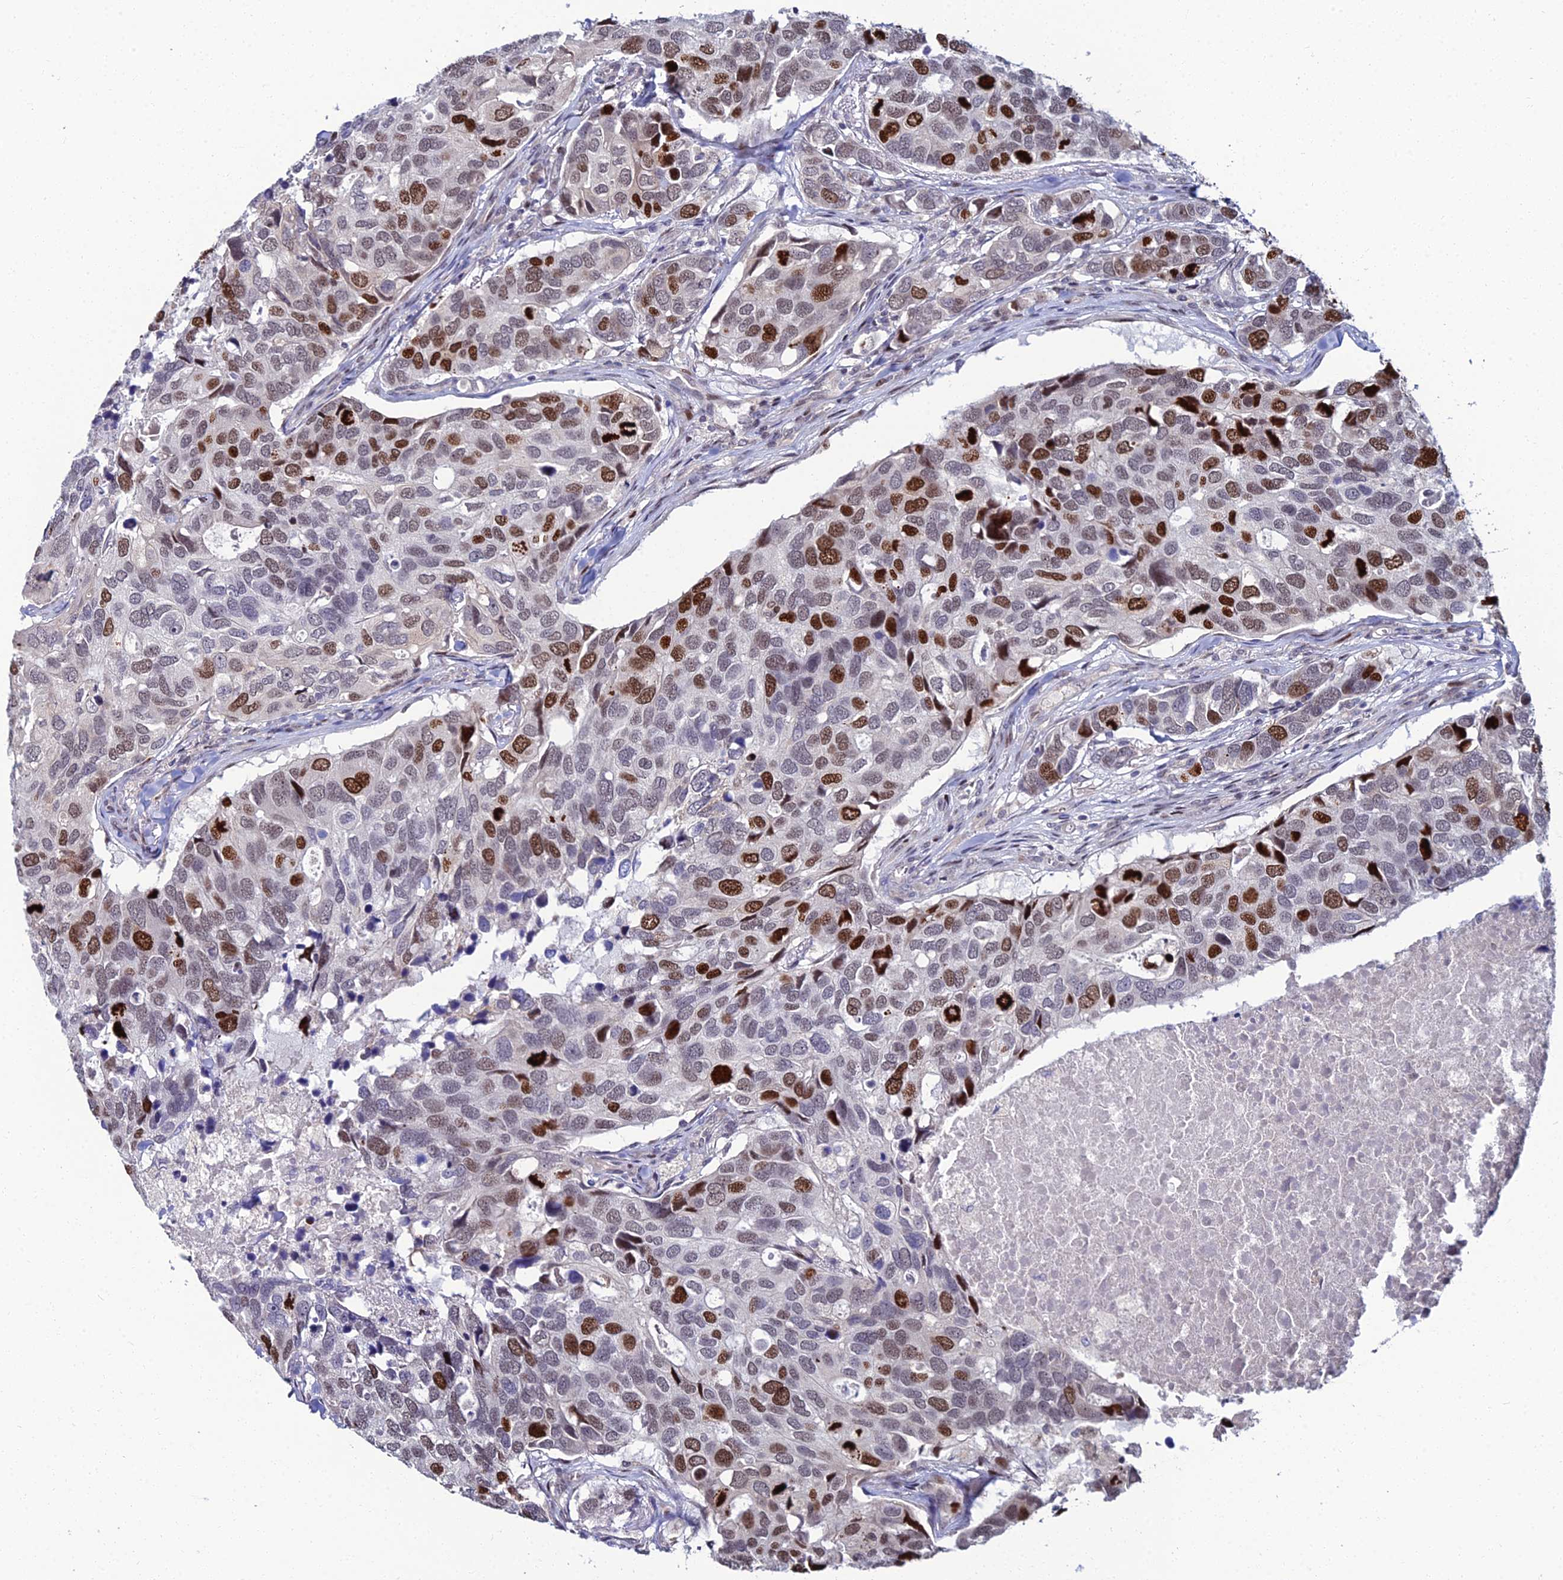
{"staining": {"intensity": "strong", "quantity": "25%-75%", "location": "nuclear"}, "tissue": "breast cancer", "cell_type": "Tumor cells", "image_type": "cancer", "snomed": [{"axis": "morphology", "description": "Duct carcinoma"}, {"axis": "topography", "description": "Breast"}], "caption": "IHC of breast cancer (infiltrating ductal carcinoma) exhibits high levels of strong nuclear expression in about 25%-75% of tumor cells.", "gene": "TAF9B", "patient": {"sex": "female", "age": 83}}